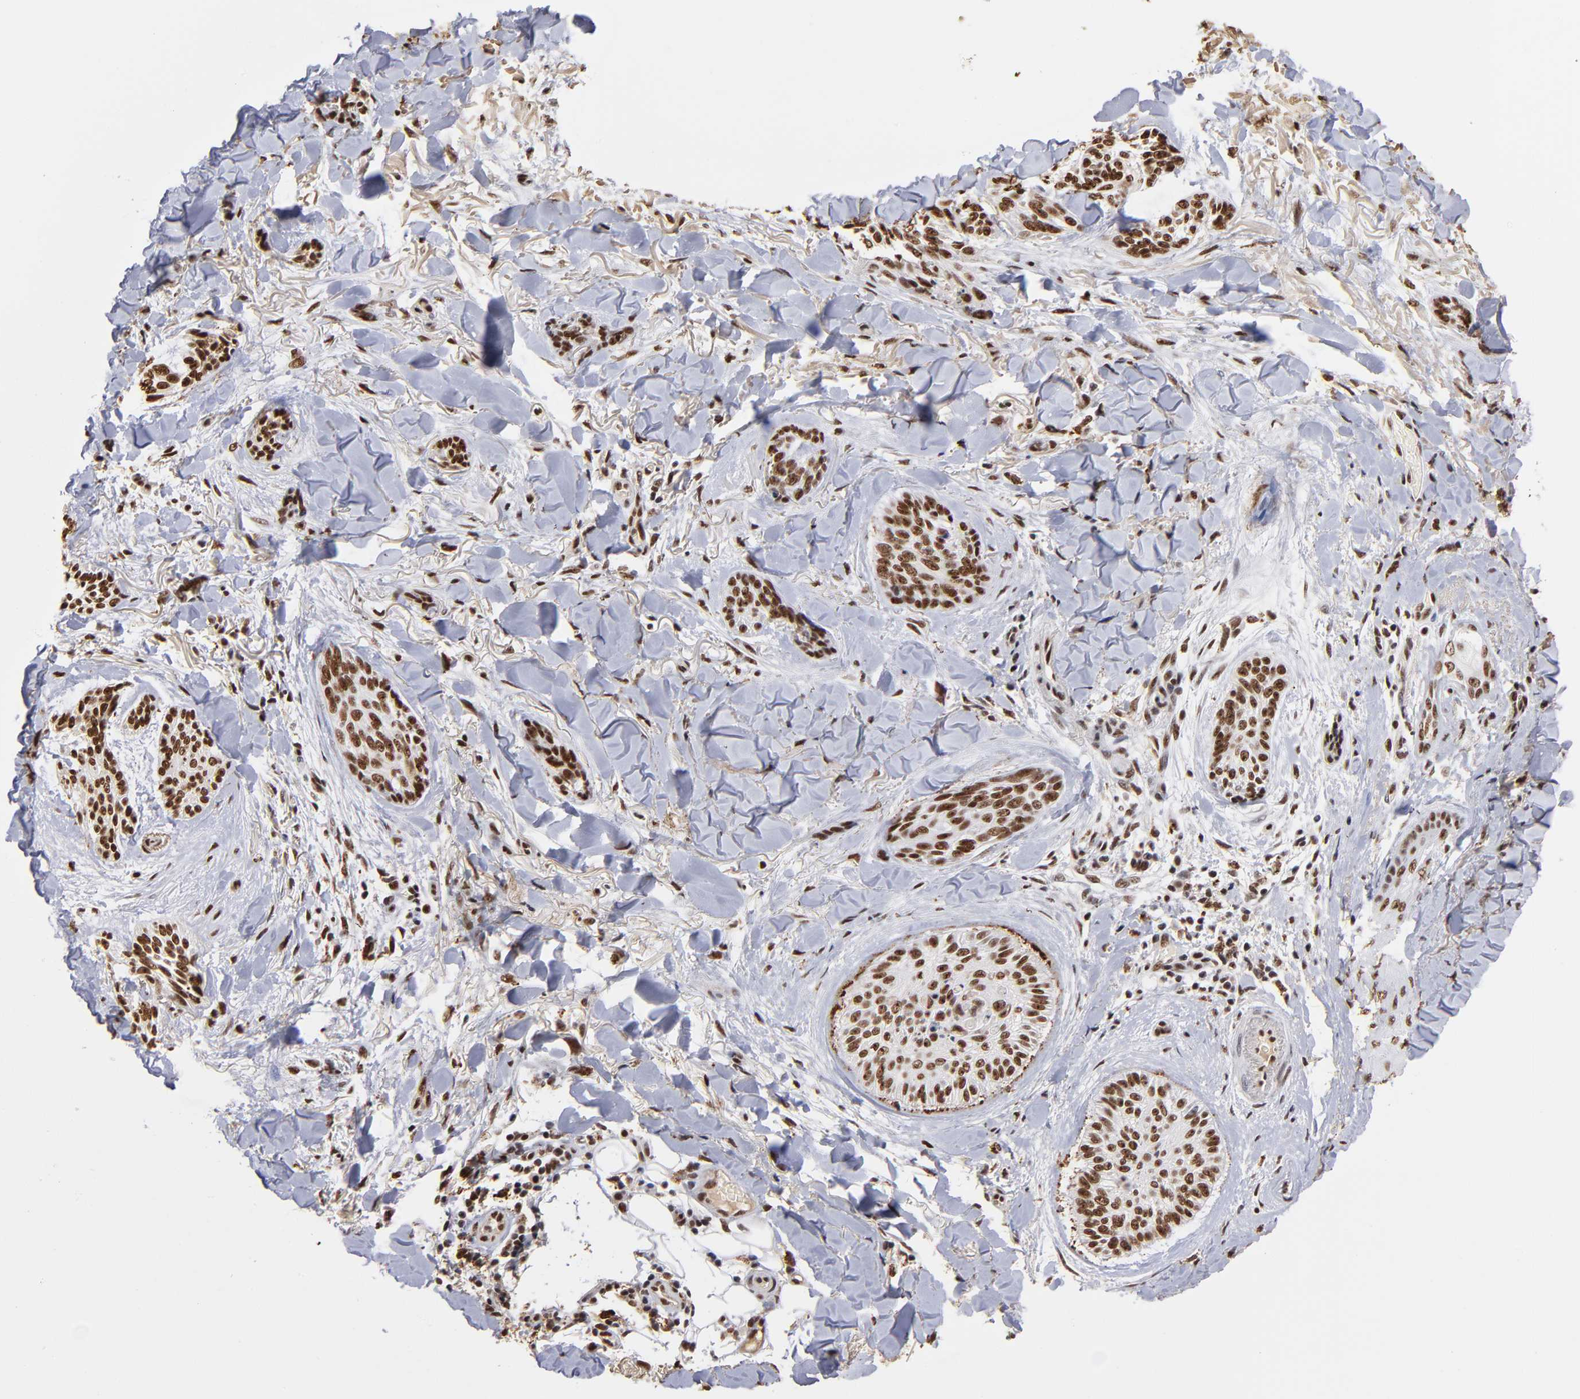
{"staining": {"intensity": "strong", "quantity": ">75%", "location": "nuclear"}, "tissue": "skin cancer", "cell_type": "Tumor cells", "image_type": "cancer", "snomed": [{"axis": "morphology", "description": "Normal tissue, NOS"}, {"axis": "morphology", "description": "Basal cell carcinoma"}, {"axis": "topography", "description": "Skin"}], "caption": "A brown stain shows strong nuclear expression of a protein in skin cancer tumor cells.", "gene": "ZNF146", "patient": {"sex": "female", "age": 71}}